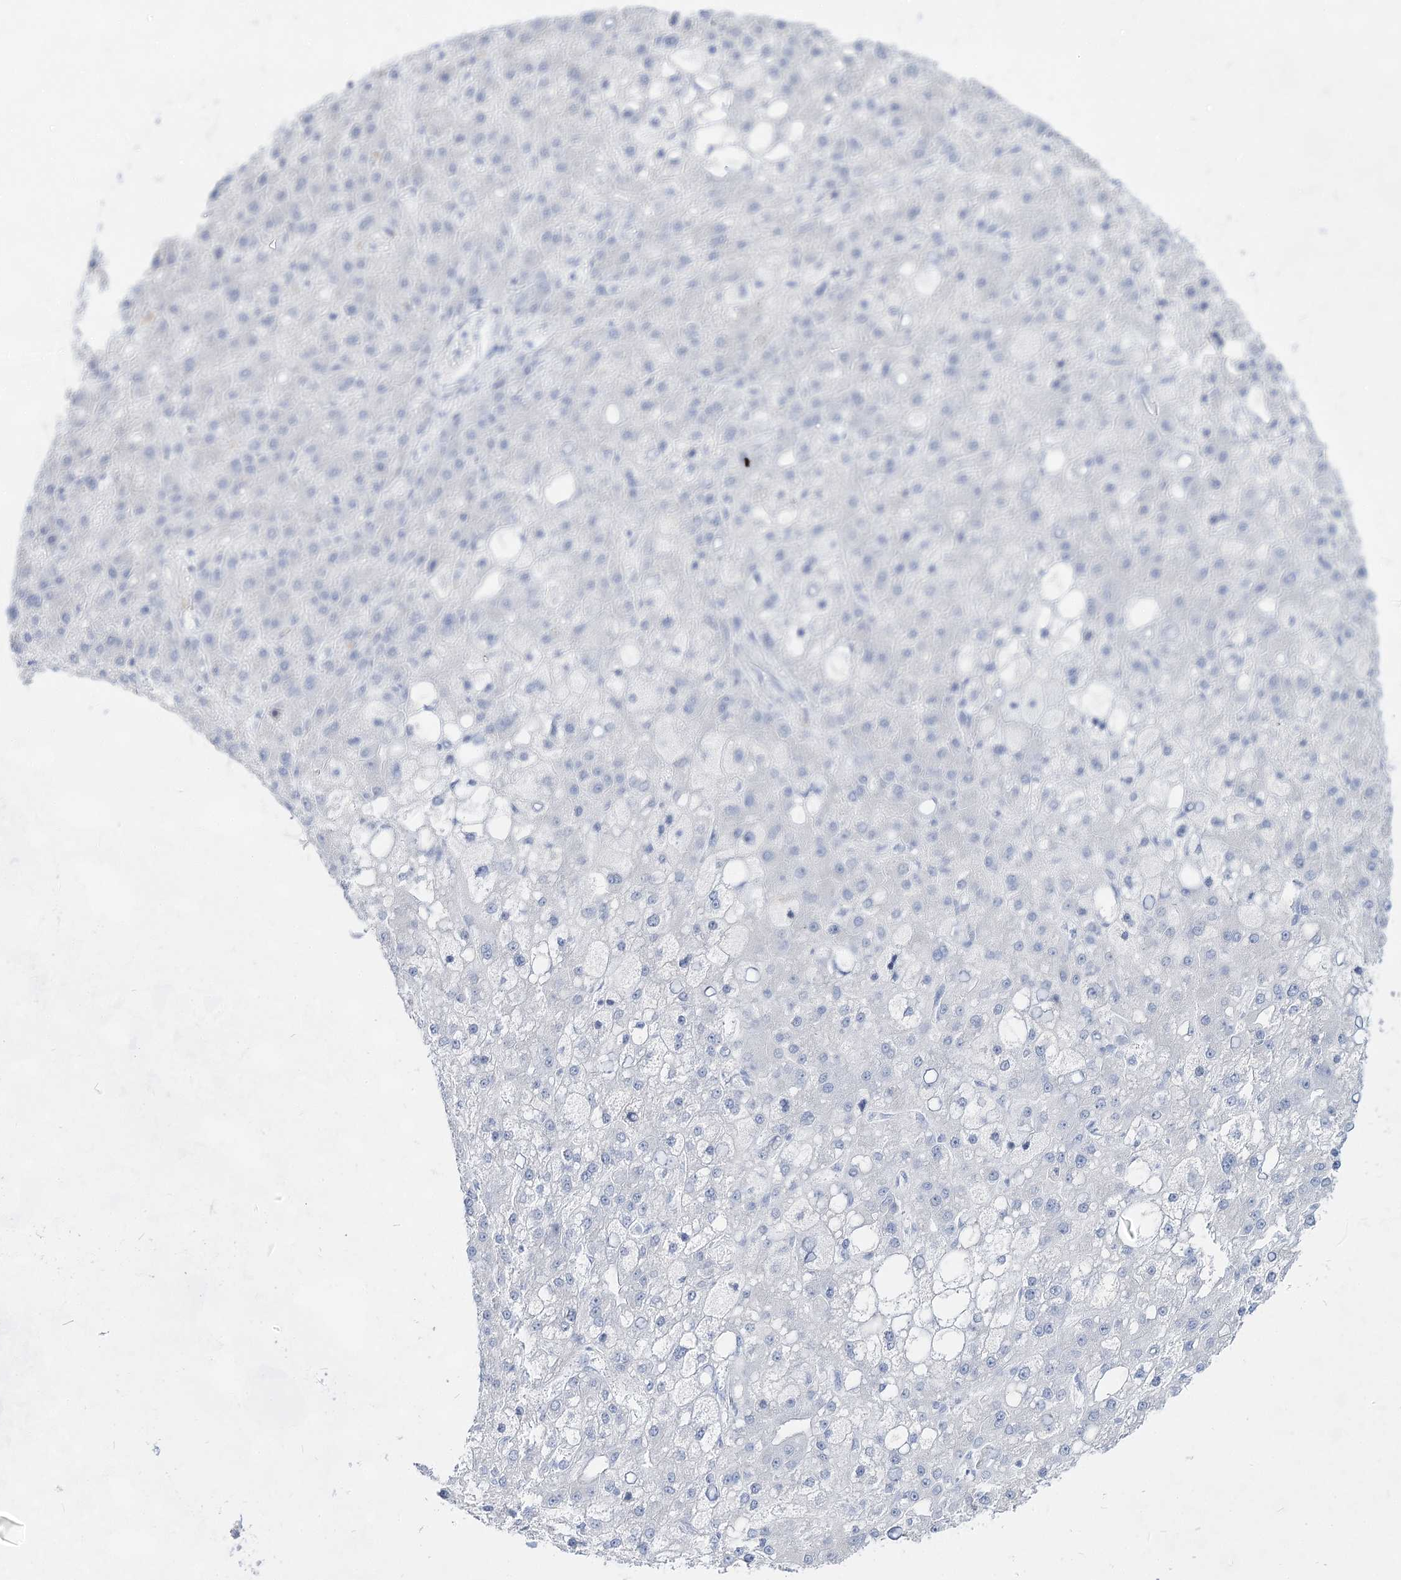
{"staining": {"intensity": "negative", "quantity": "none", "location": "none"}, "tissue": "liver cancer", "cell_type": "Tumor cells", "image_type": "cancer", "snomed": [{"axis": "morphology", "description": "Carcinoma, Hepatocellular, NOS"}, {"axis": "topography", "description": "Liver"}], "caption": "This is an immunohistochemistry photomicrograph of human liver hepatocellular carcinoma. There is no staining in tumor cells.", "gene": "ACRV1", "patient": {"sex": "male", "age": 67}}